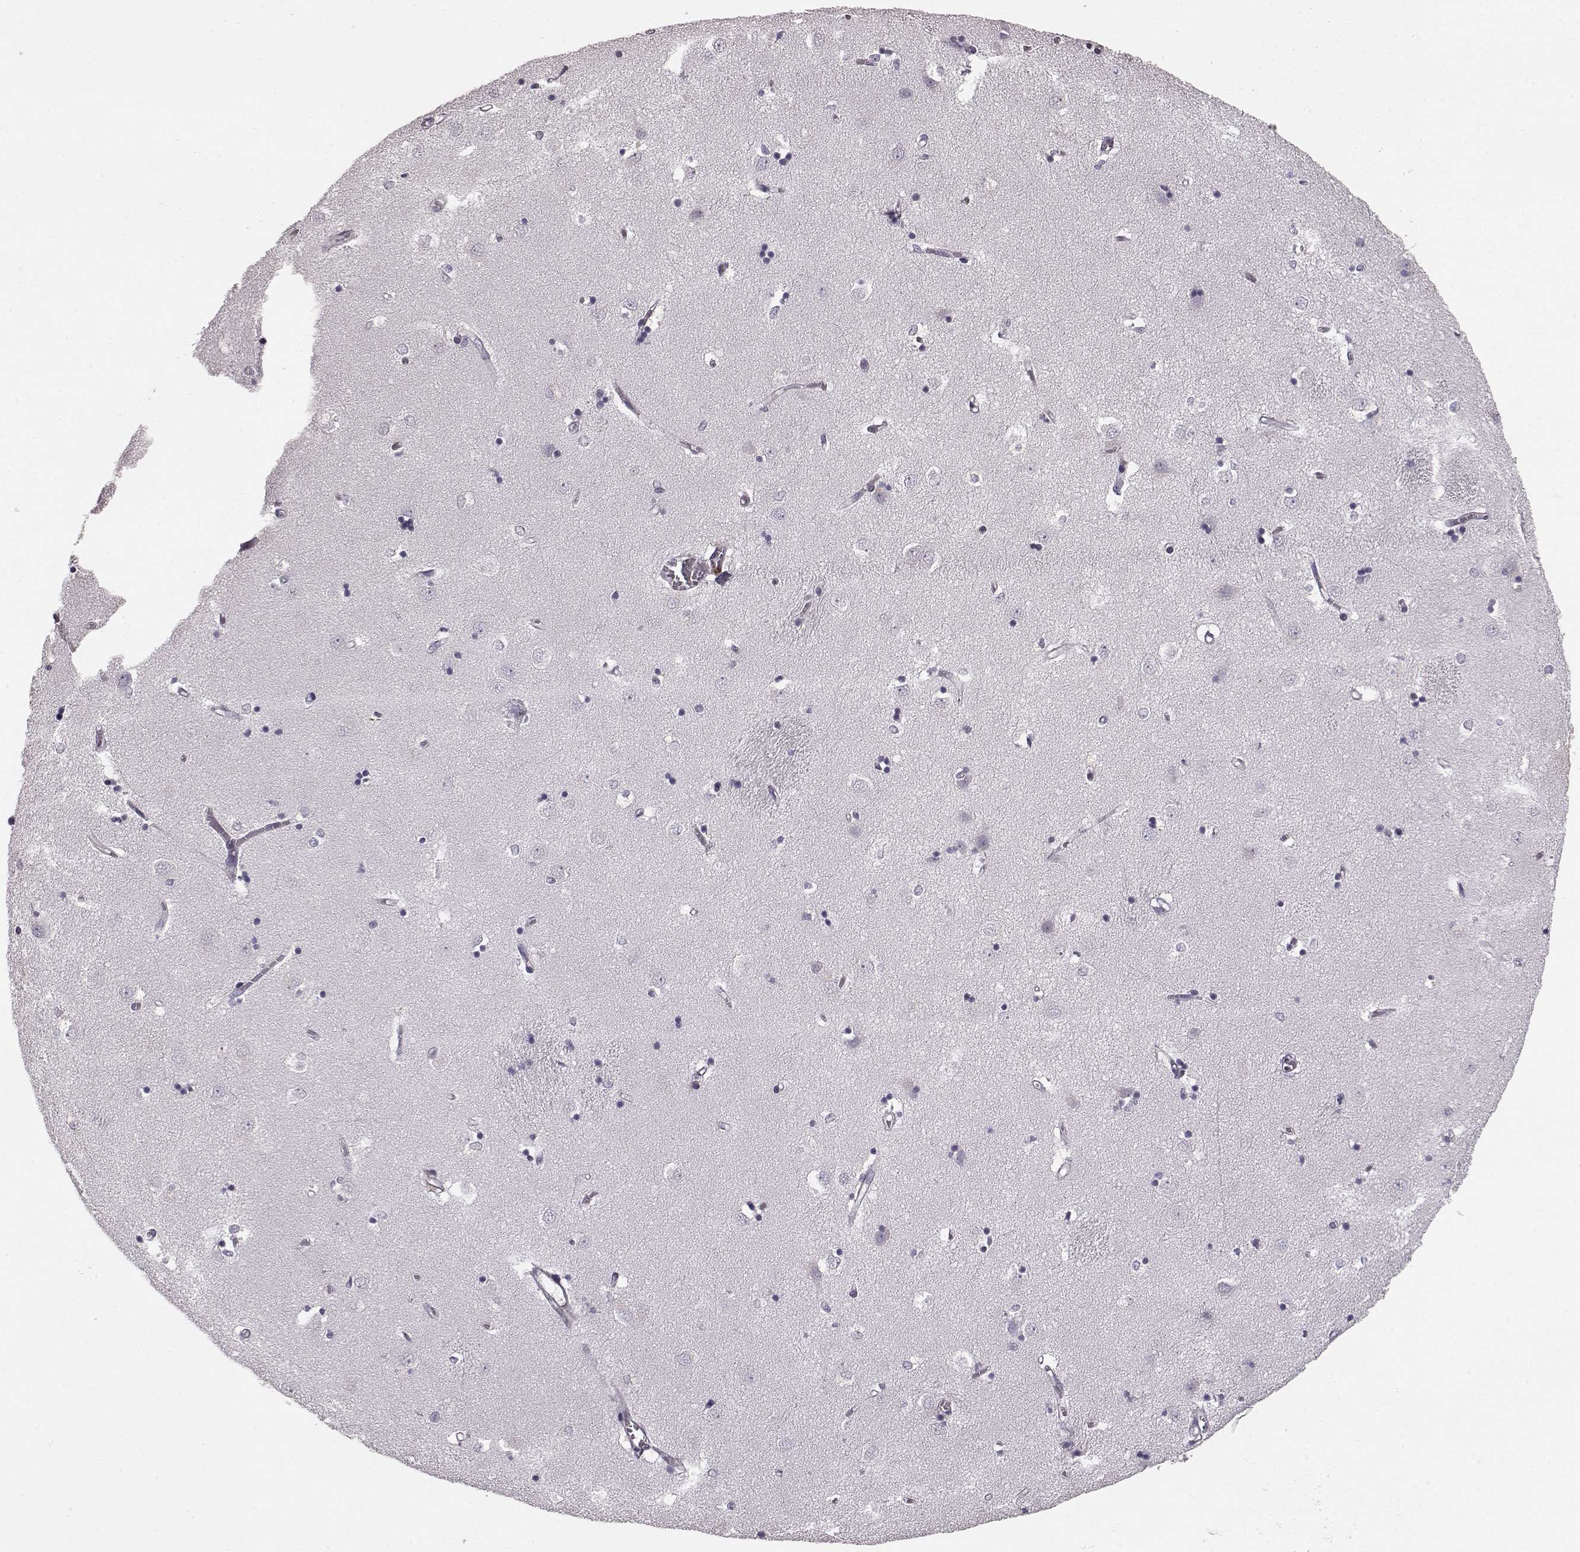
{"staining": {"intensity": "negative", "quantity": "none", "location": "none"}, "tissue": "caudate", "cell_type": "Glial cells", "image_type": "normal", "snomed": [{"axis": "morphology", "description": "Normal tissue, NOS"}, {"axis": "topography", "description": "Lateral ventricle wall"}], "caption": "This image is of unremarkable caudate stained with IHC to label a protein in brown with the nuclei are counter-stained blue. There is no staining in glial cells.", "gene": "TCHHL1", "patient": {"sex": "male", "age": 54}}